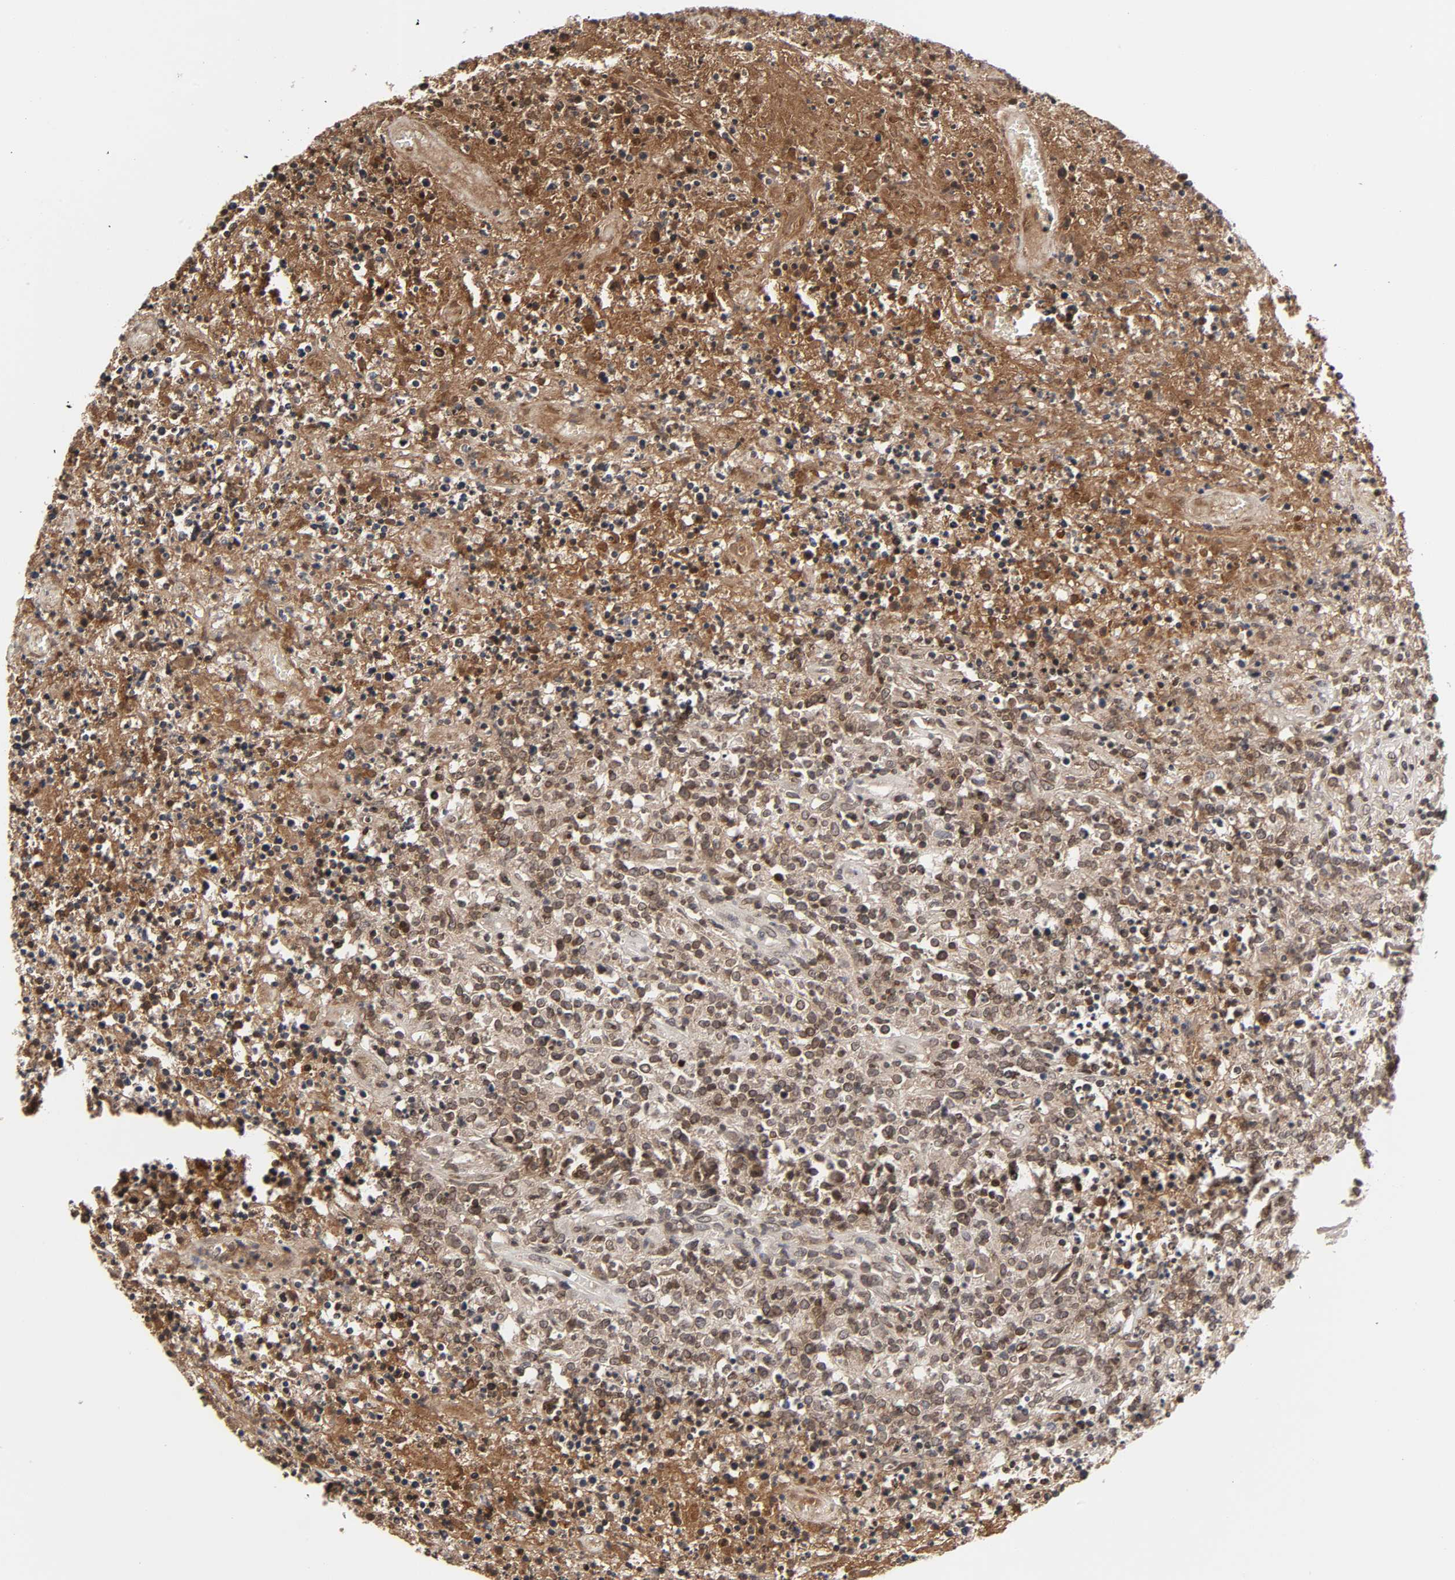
{"staining": {"intensity": "moderate", "quantity": ">75%", "location": "cytoplasmic/membranous,nuclear"}, "tissue": "lymphoma", "cell_type": "Tumor cells", "image_type": "cancer", "snomed": [{"axis": "morphology", "description": "Malignant lymphoma, non-Hodgkin's type, High grade"}, {"axis": "topography", "description": "Lymph node"}], "caption": "Malignant lymphoma, non-Hodgkin's type (high-grade) was stained to show a protein in brown. There is medium levels of moderate cytoplasmic/membranous and nuclear expression in about >75% of tumor cells.", "gene": "CPN2", "patient": {"sex": "female", "age": 84}}